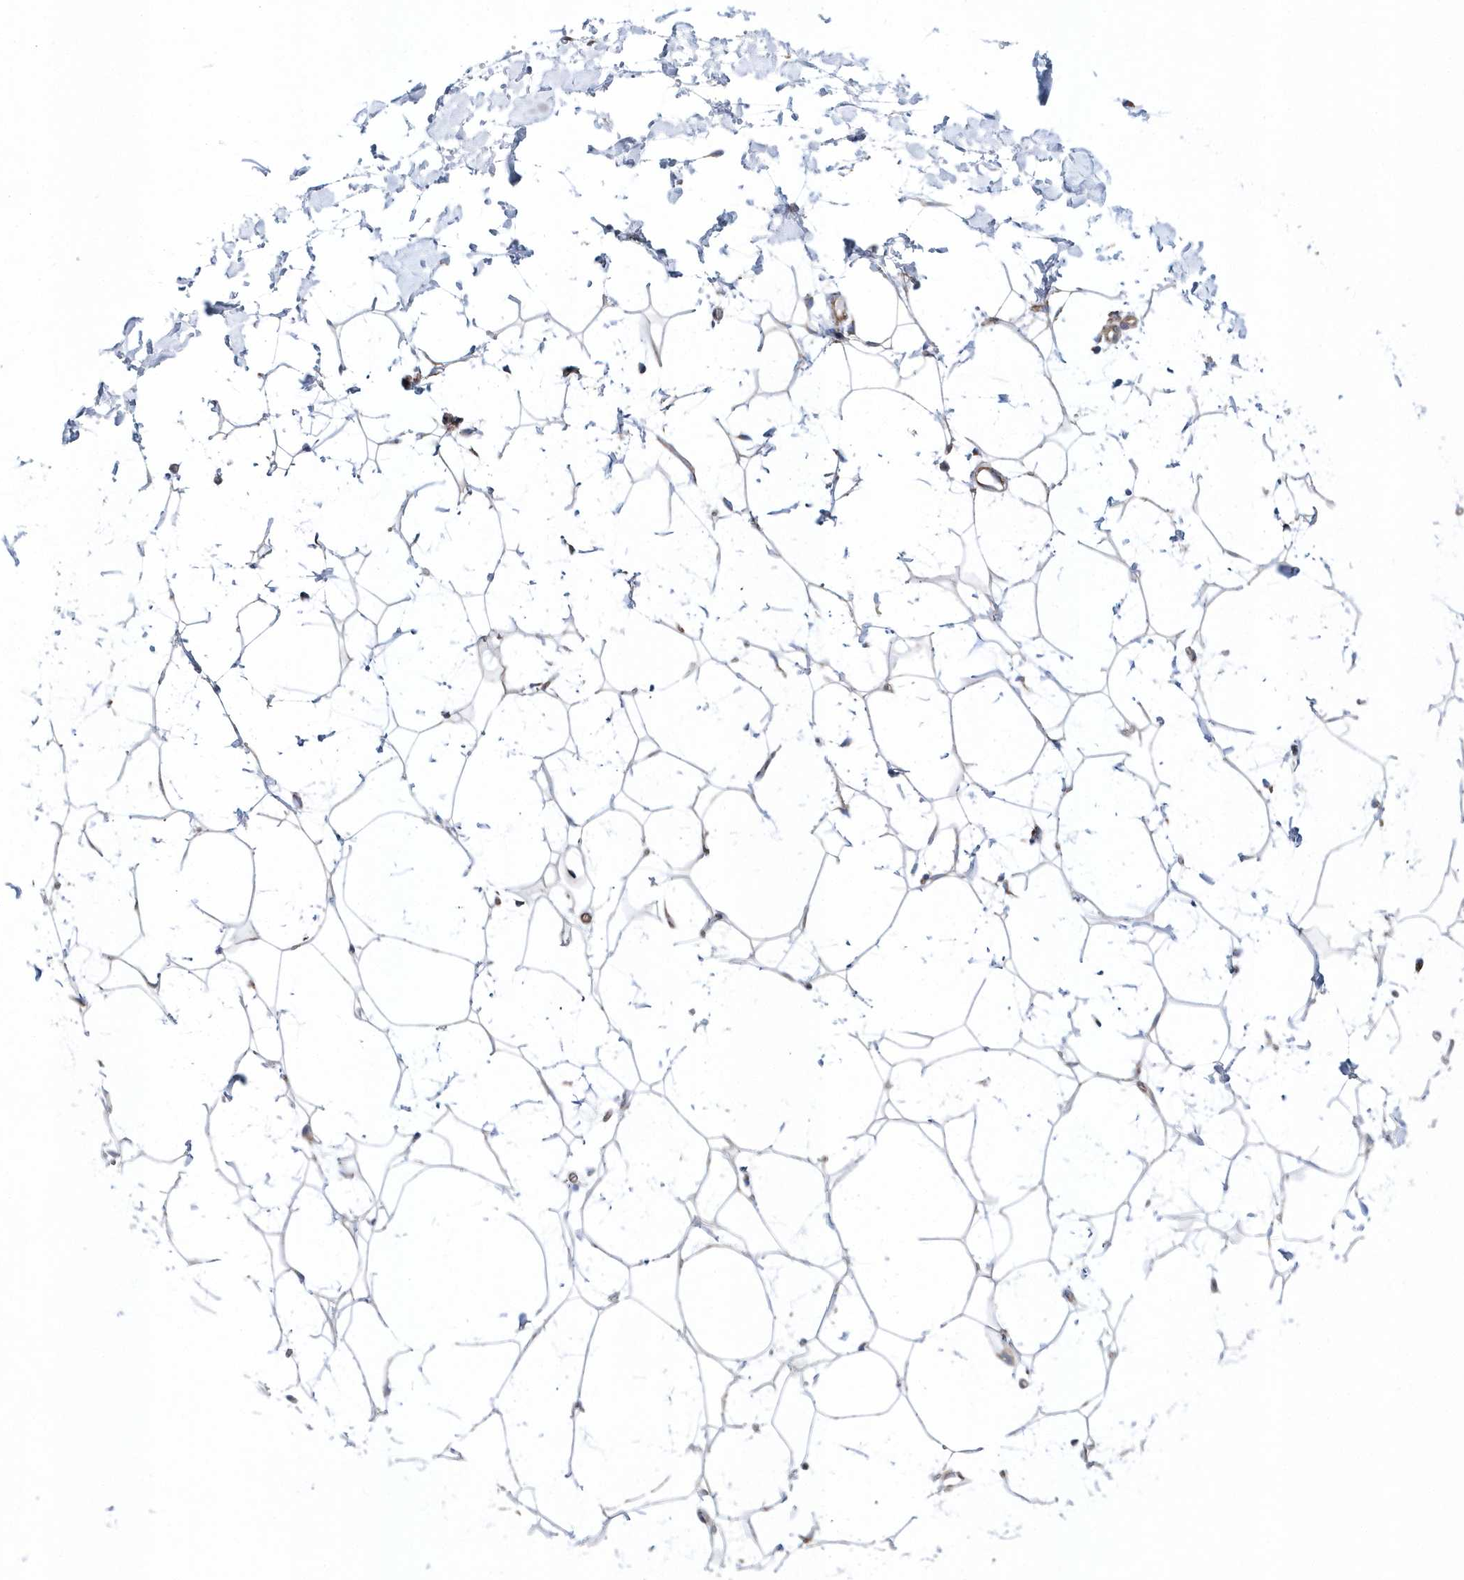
{"staining": {"intensity": "weak", "quantity": "<25%", "location": "cytoplasmic/membranous"}, "tissue": "adipose tissue", "cell_type": "Adipocytes", "image_type": "normal", "snomed": [{"axis": "morphology", "description": "Normal tissue, NOS"}, {"axis": "topography", "description": "Breast"}], "caption": "An IHC micrograph of benign adipose tissue is shown. There is no staining in adipocytes of adipose tissue.", "gene": "OPA1", "patient": {"sex": "female", "age": 26}}